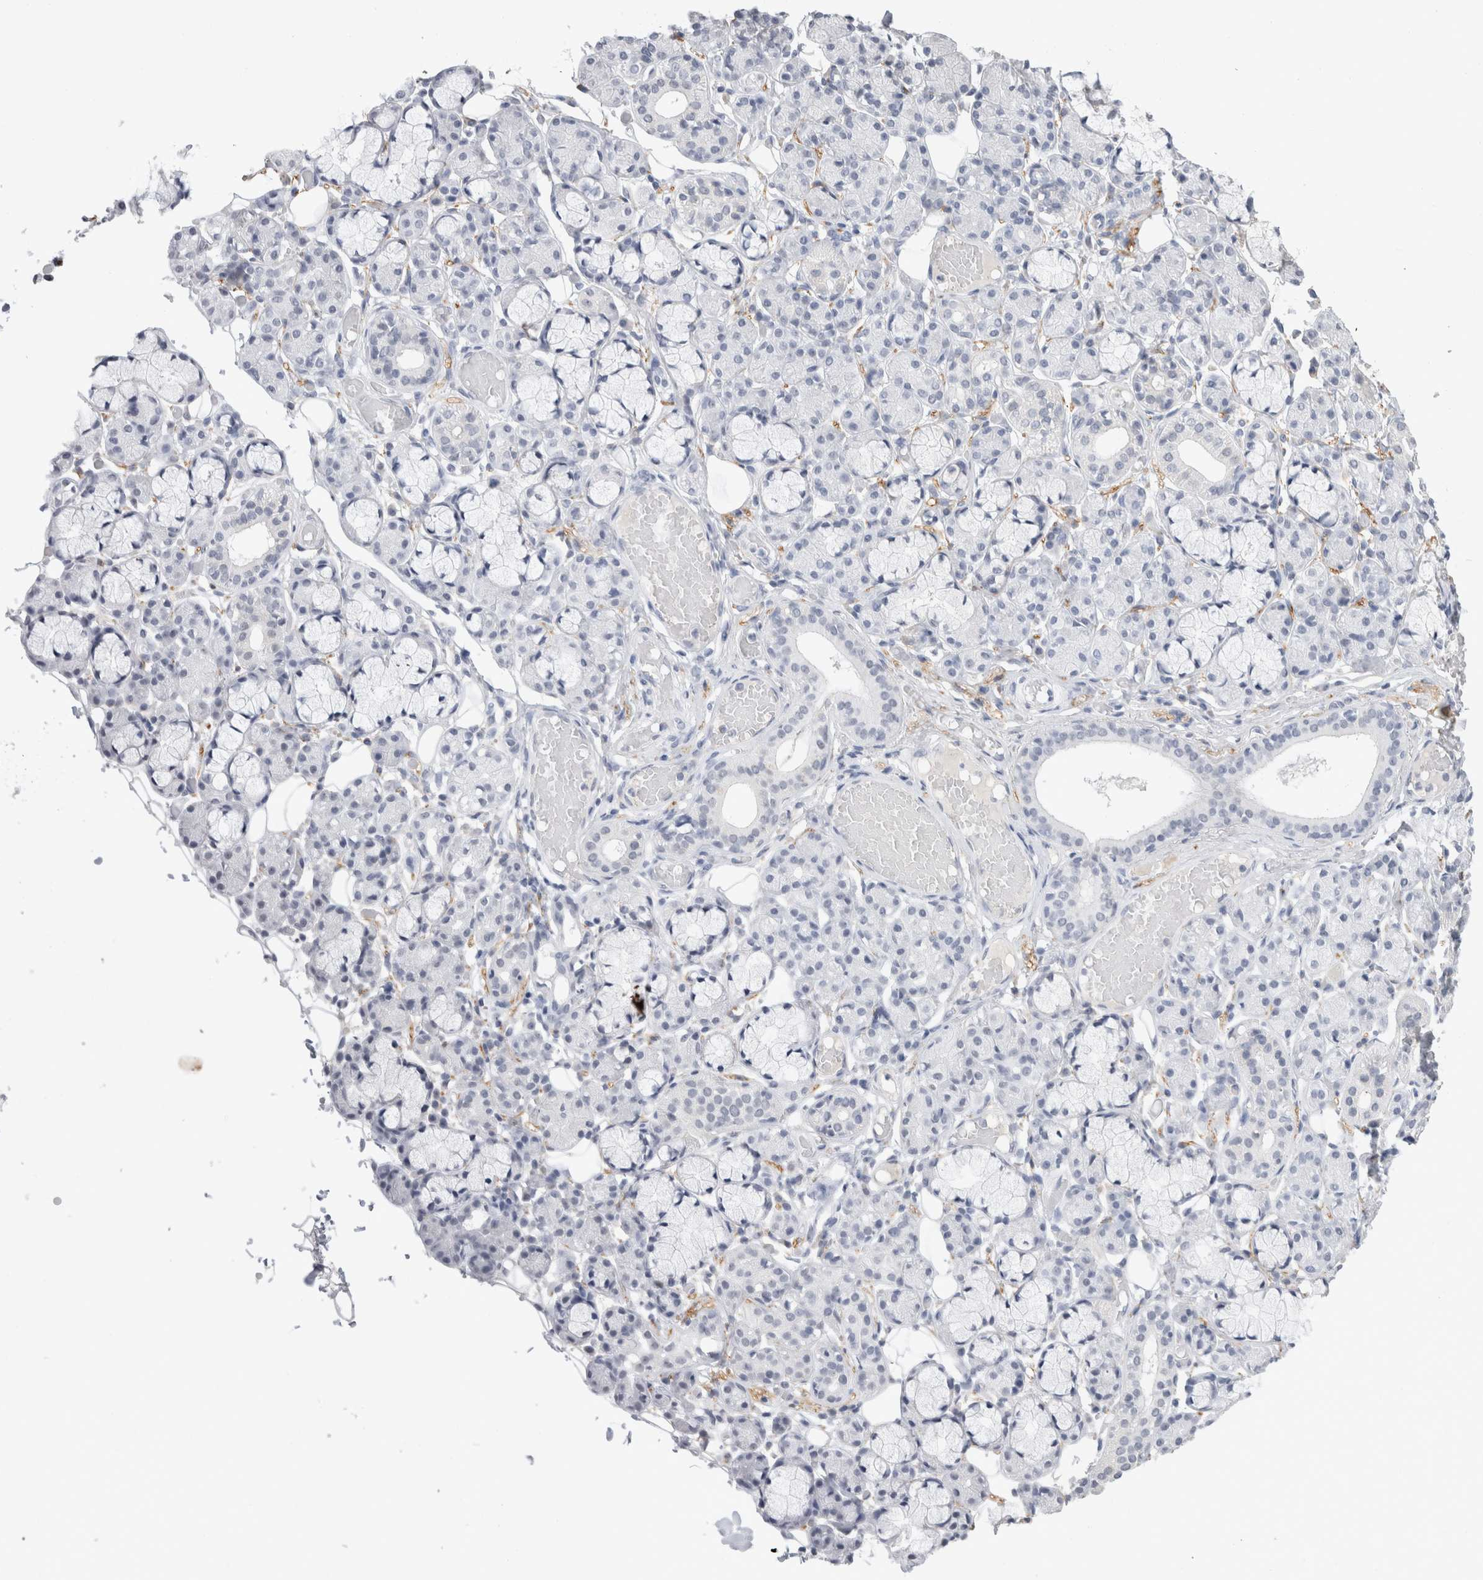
{"staining": {"intensity": "negative", "quantity": "none", "location": "none"}, "tissue": "salivary gland", "cell_type": "Glandular cells", "image_type": "normal", "snomed": [{"axis": "morphology", "description": "Normal tissue, NOS"}, {"axis": "topography", "description": "Salivary gland"}], "caption": "Human salivary gland stained for a protein using immunohistochemistry (IHC) demonstrates no expression in glandular cells.", "gene": "CADM3", "patient": {"sex": "male", "age": 63}}